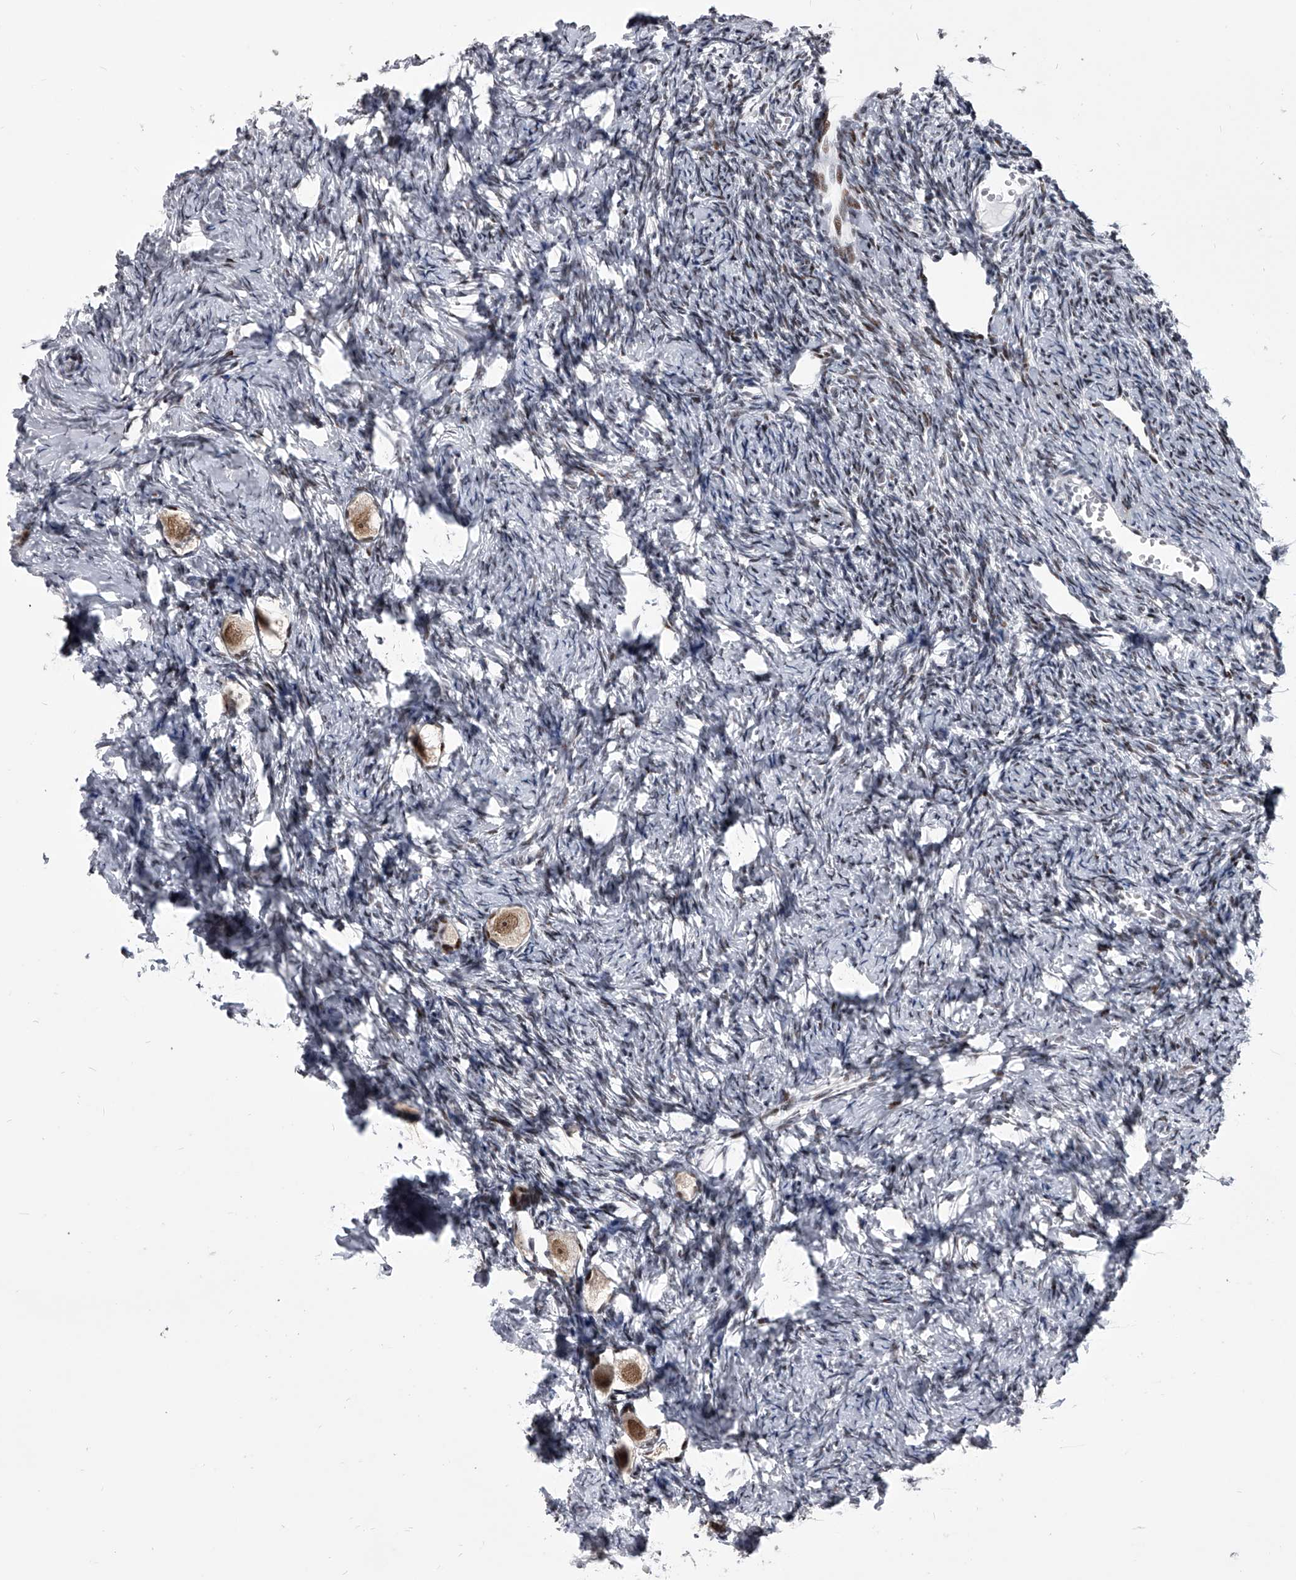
{"staining": {"intensity": "moderate", "quantity": ">75%", "location": "nuclear"}, "tissue": "ovary", "cell_type": "Follicle cells", "image_type": "normal", "snomed": [{"axis": "morphology", "description": "Normal tissue, NOS"}, {"axis": "topography", "description": "Ovary"}], "caption": "Immunohistochemistry (IHC) histopathology image of benign ovary stained for a protein (brown), which shows medium levels of moderate nuclear expression in about >75% of follicle cells.", "gene": "CMTR1", "patient": {"sex": "female", "age": 27}}